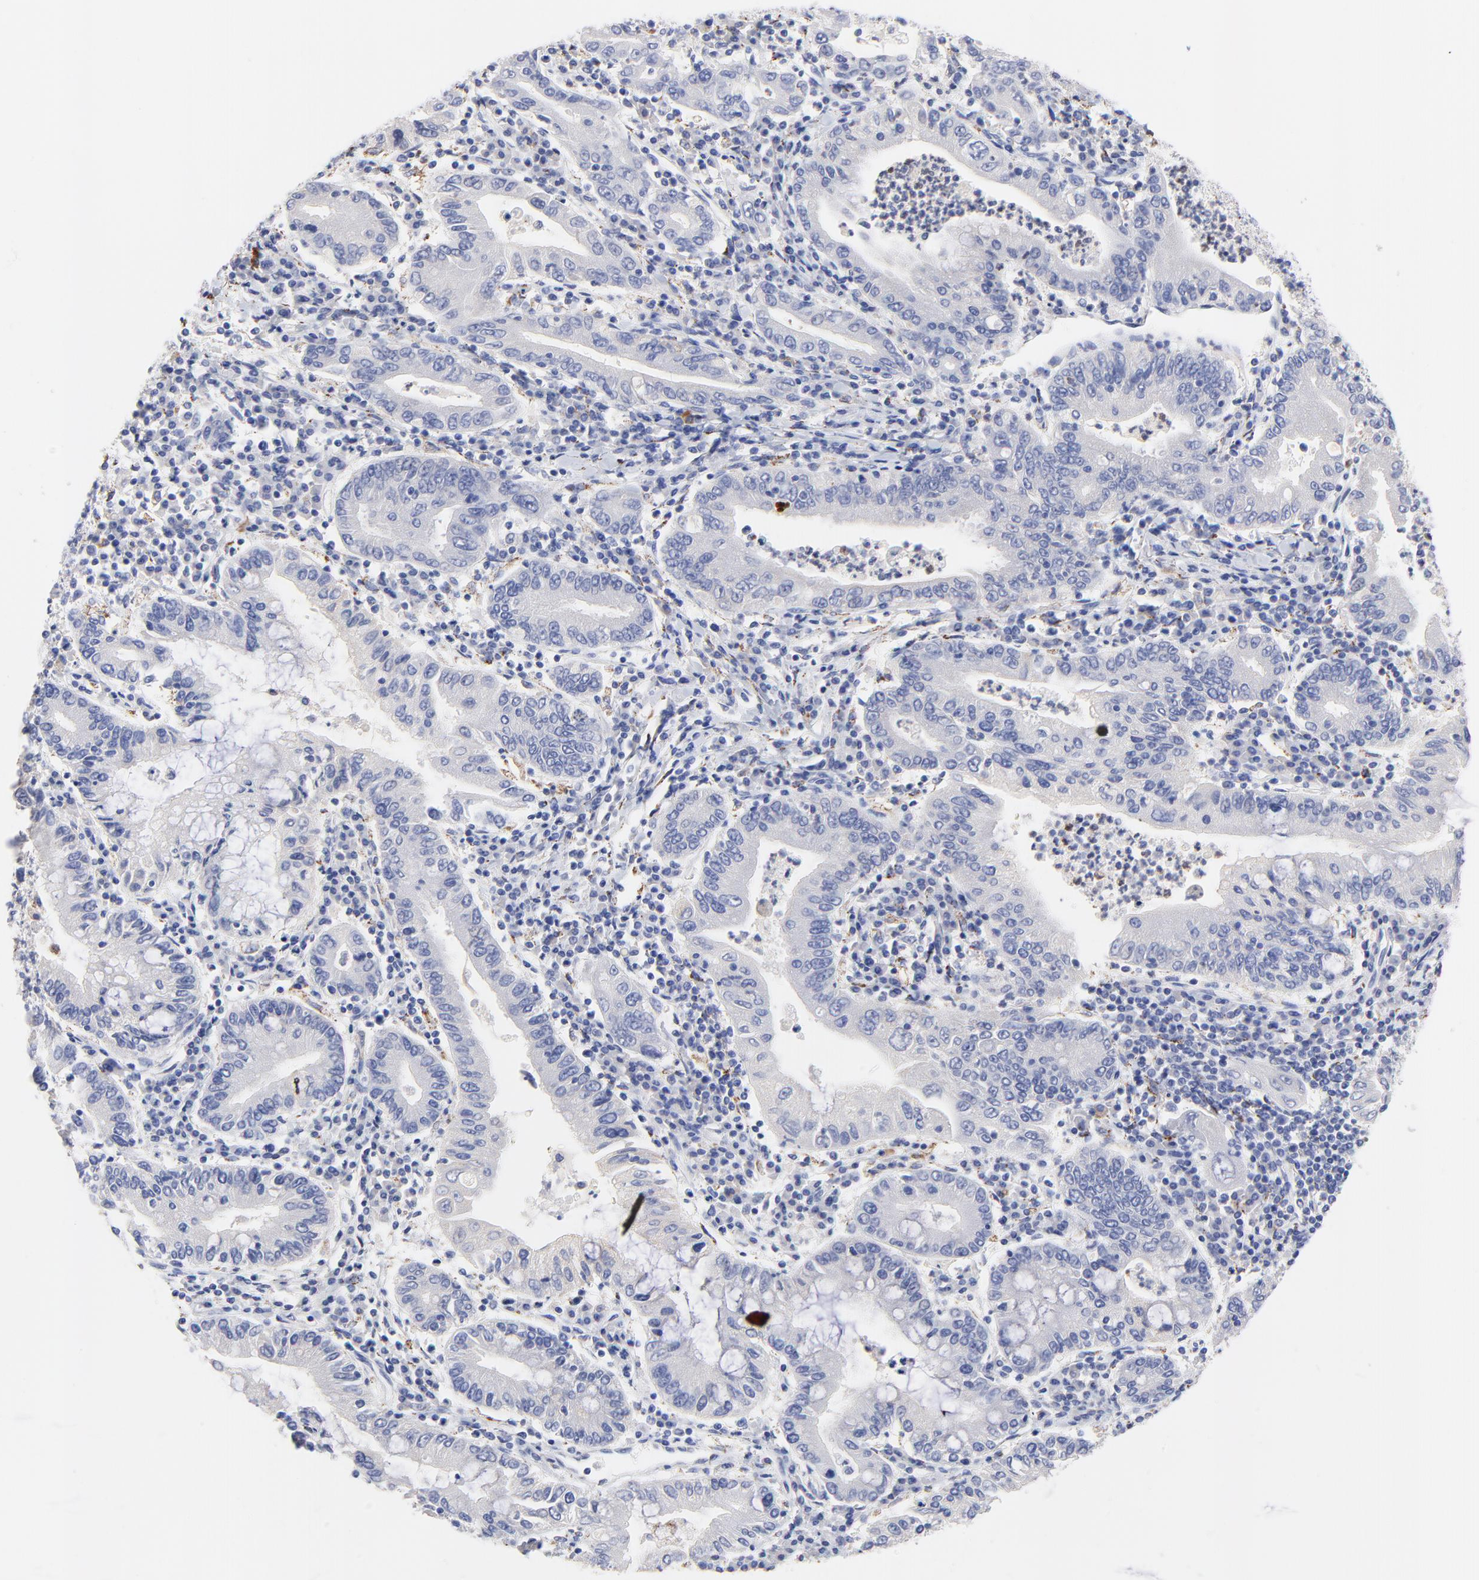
{"staining": {"intensity": "negative", "quantity": "none", "location": "none"}, "tissue": "stomach cancer", "cell_type": "Tumor cells", "image_type": "cancer", "snomed": [{"axis": "morphology", "description": "Normal tissue, NOS"}, {"axis": "morphology", "description": "Adenocarcinoma, NOS"}, {"axis": "topography", "description": "Esophagus"}, {"axis": "topography", "description": "Stomach, upper"}, {"axis": "topography", "description": "Peripheral nerve tissue"}], "caption": "DAB immunohistochemical staining of human stomach cancer reveals no significant positivity in tumor cells.", "gene": "FBXO10", "patient": {"sex": "male", "age": 62}}